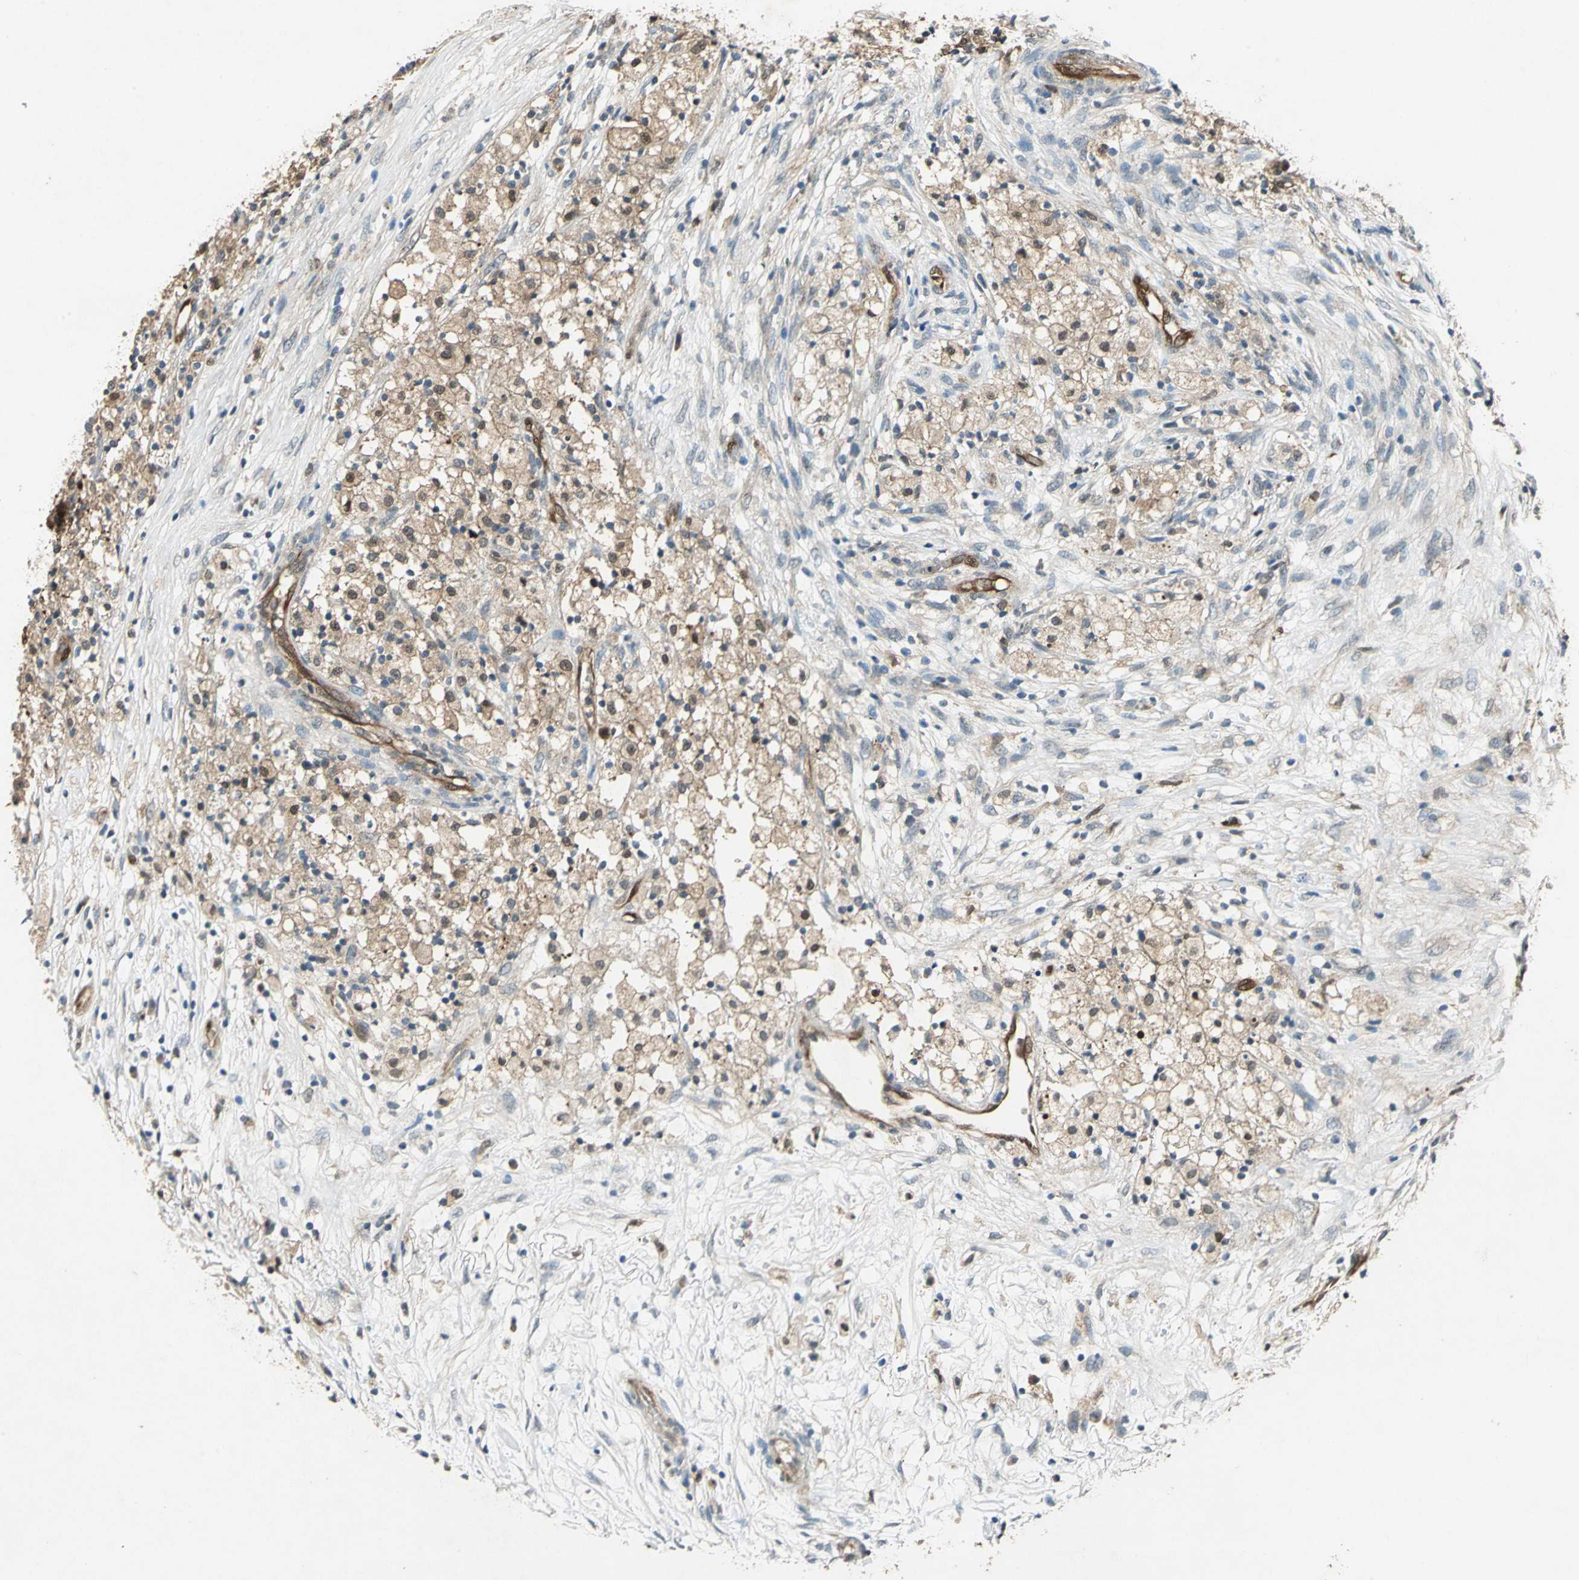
{"staining": {"intensity": "moderate", "quantity": ">75%", "location": "cytoplasmic/membranous,nuclear"}, "tissue": "ovarian cancer", "cell_type": "Tumor cells", "image_type": "cancer", "snomed": [{"axis": "morphology", "description": "Carcinoma, endometroid"}, {"axis": "topography", "description": "Ovary"}], "caption": "Moderate cytoplasmic/membranous and nuclear staining for a protein is appreciated in approximately >75% of tumor cells of ovarian endometroid carcinoma using immunohistochemistry (IHC).", "gene": "RRM2B", "patient": {"sex": "female", "age": 42}}